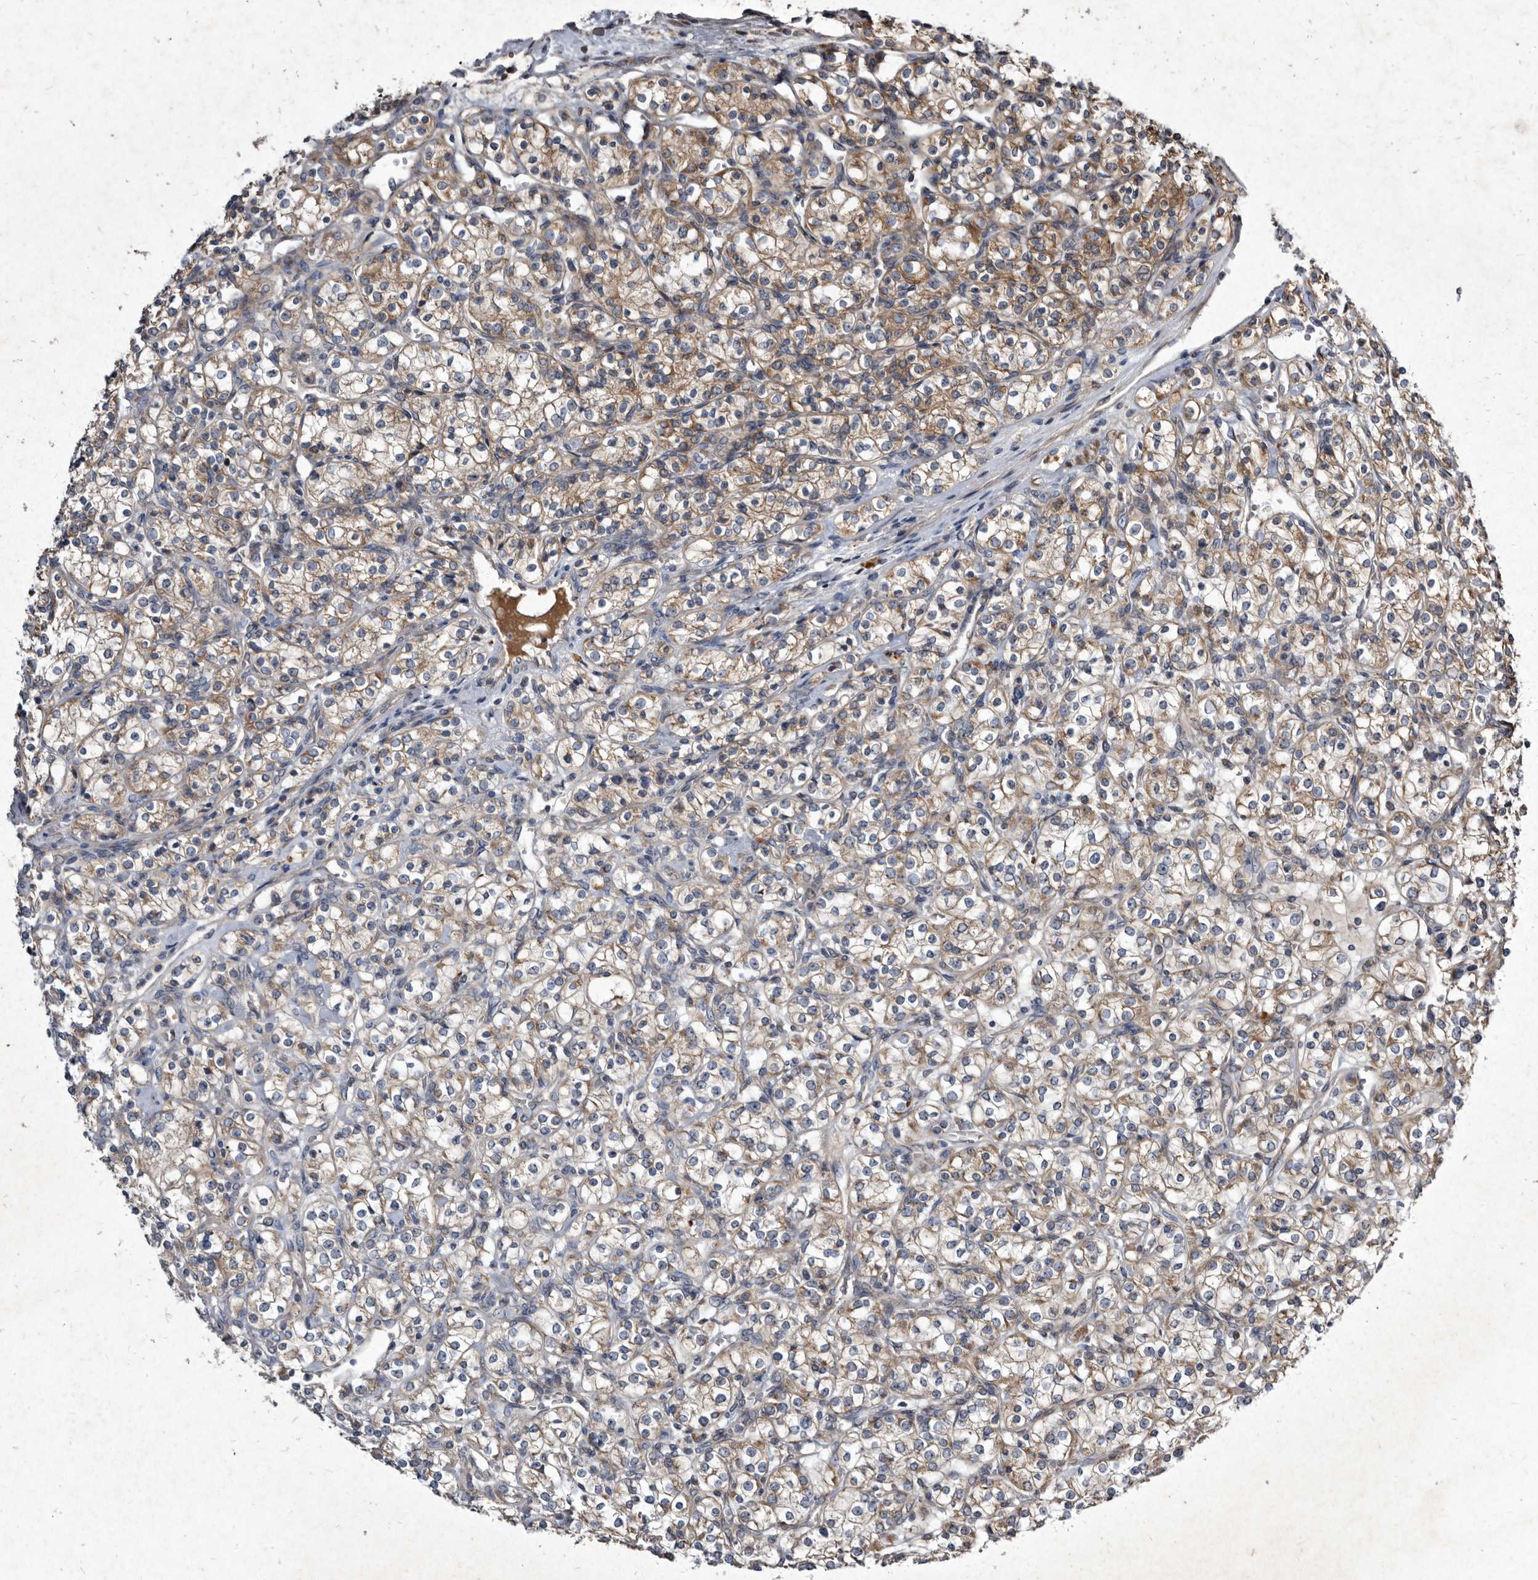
{"staining": {"intensity": "moderate", "quantity": ">75%", "location": "cytoplasmic/membranous"}, "tissue": "renal cancer", "cell_type": "Tumor cells", "image_type": "cancer", "snomed": [{"axis": "morphology", "description": "Adenocarcinoma, NOS"}, {"axis": "topography", "description": "Kidney"}], "caption": "Renal adenocarcinoma tissue displays moderate cytoplasmic/membranous positivity in approximately >75% of tumor cells", "gene": "YPEL3", "patient": {"sex": "male", "age": 77}}